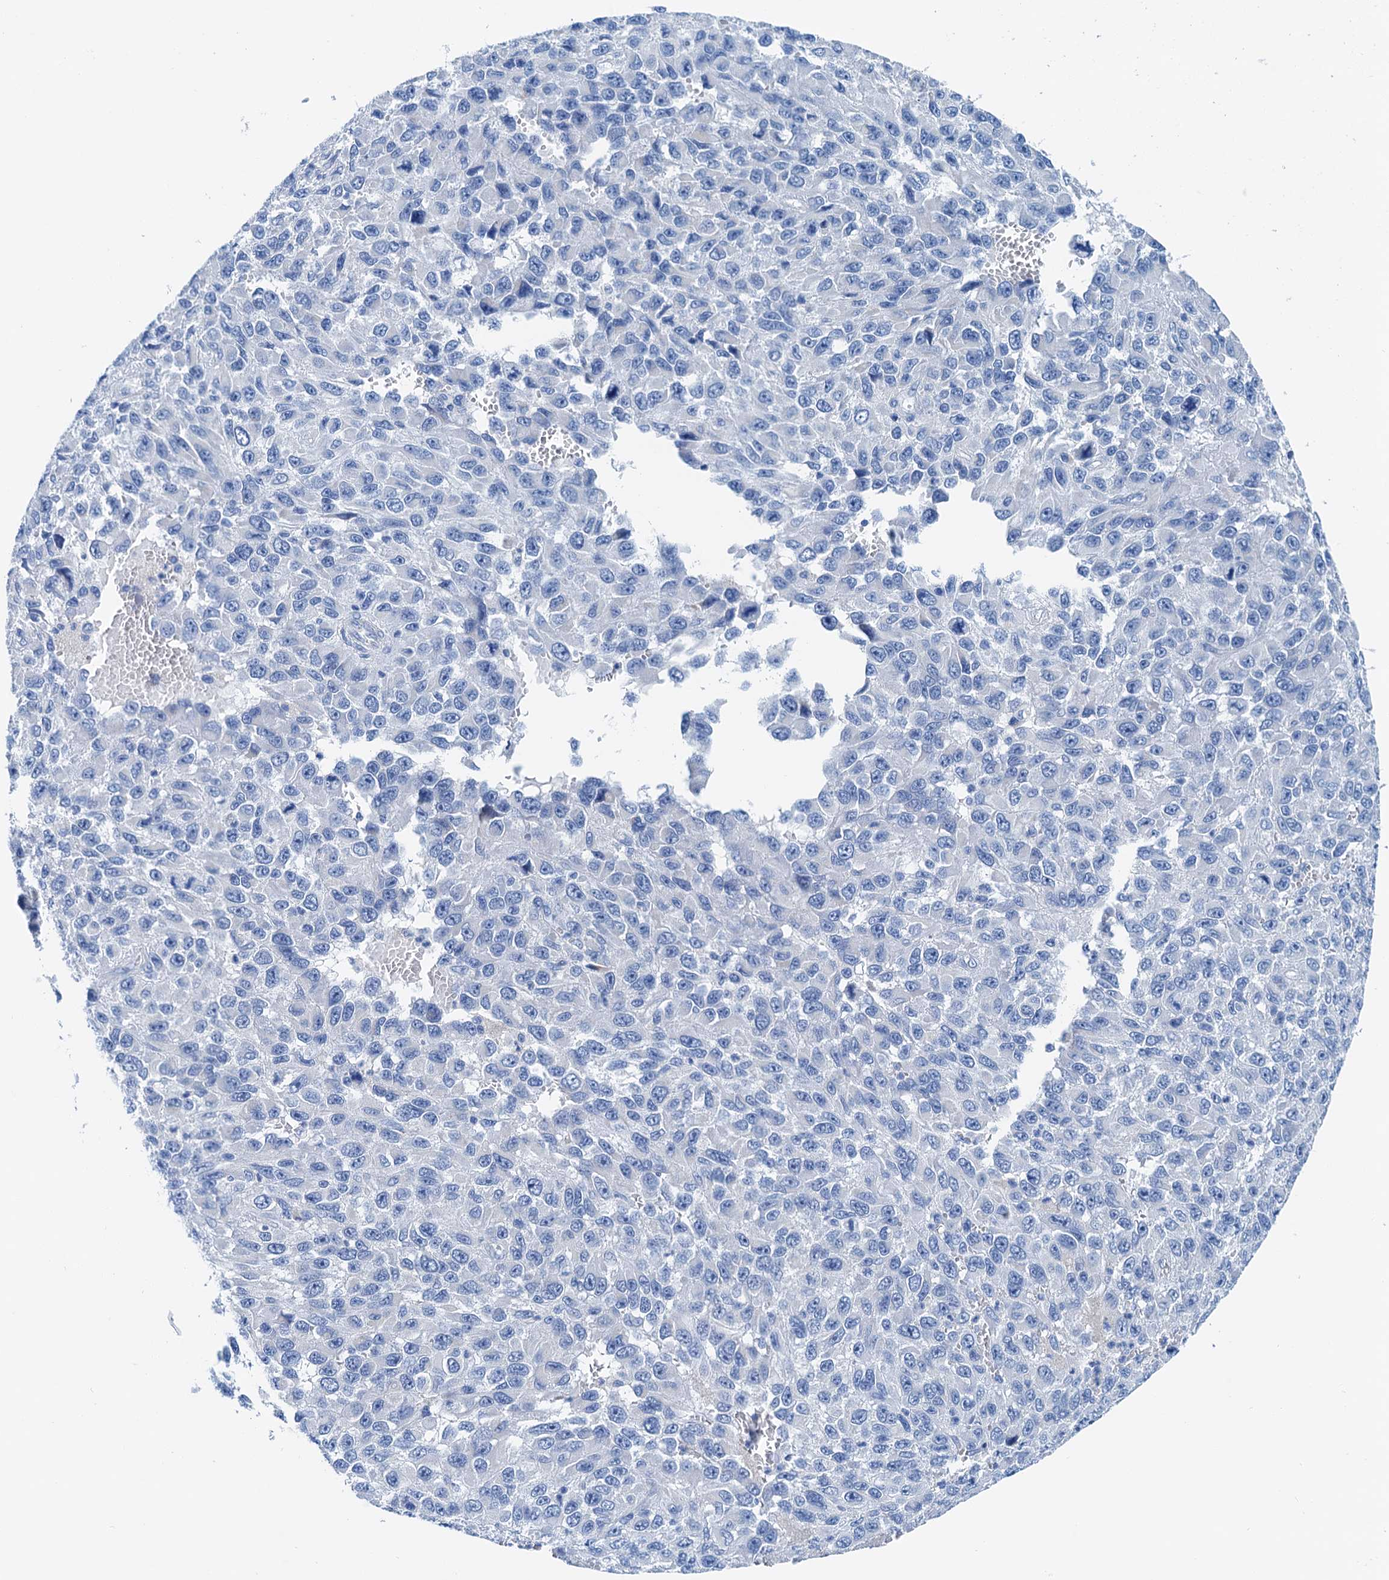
{"staining": {"intensity": "negative", "quantity": "none", "location": "none"}, "tissue": "melanoma", "cell_type": "Tumor cells", "image_type": "cancer", "snomed": [{"axis": "morphology", "description": "Normal tissue, NOS"}, {"axis": "morphology", "description": "Malignant melanoma, NOS"}, {"axis": "topography", "description": "Skin"}], "caption": "This is an immunohistochemistry (IHC) photomicrograph of melanoma. There is no expression in tumor cells.", "gene": "KNDC1", "patient": {"sex": "female", "age": 96}}